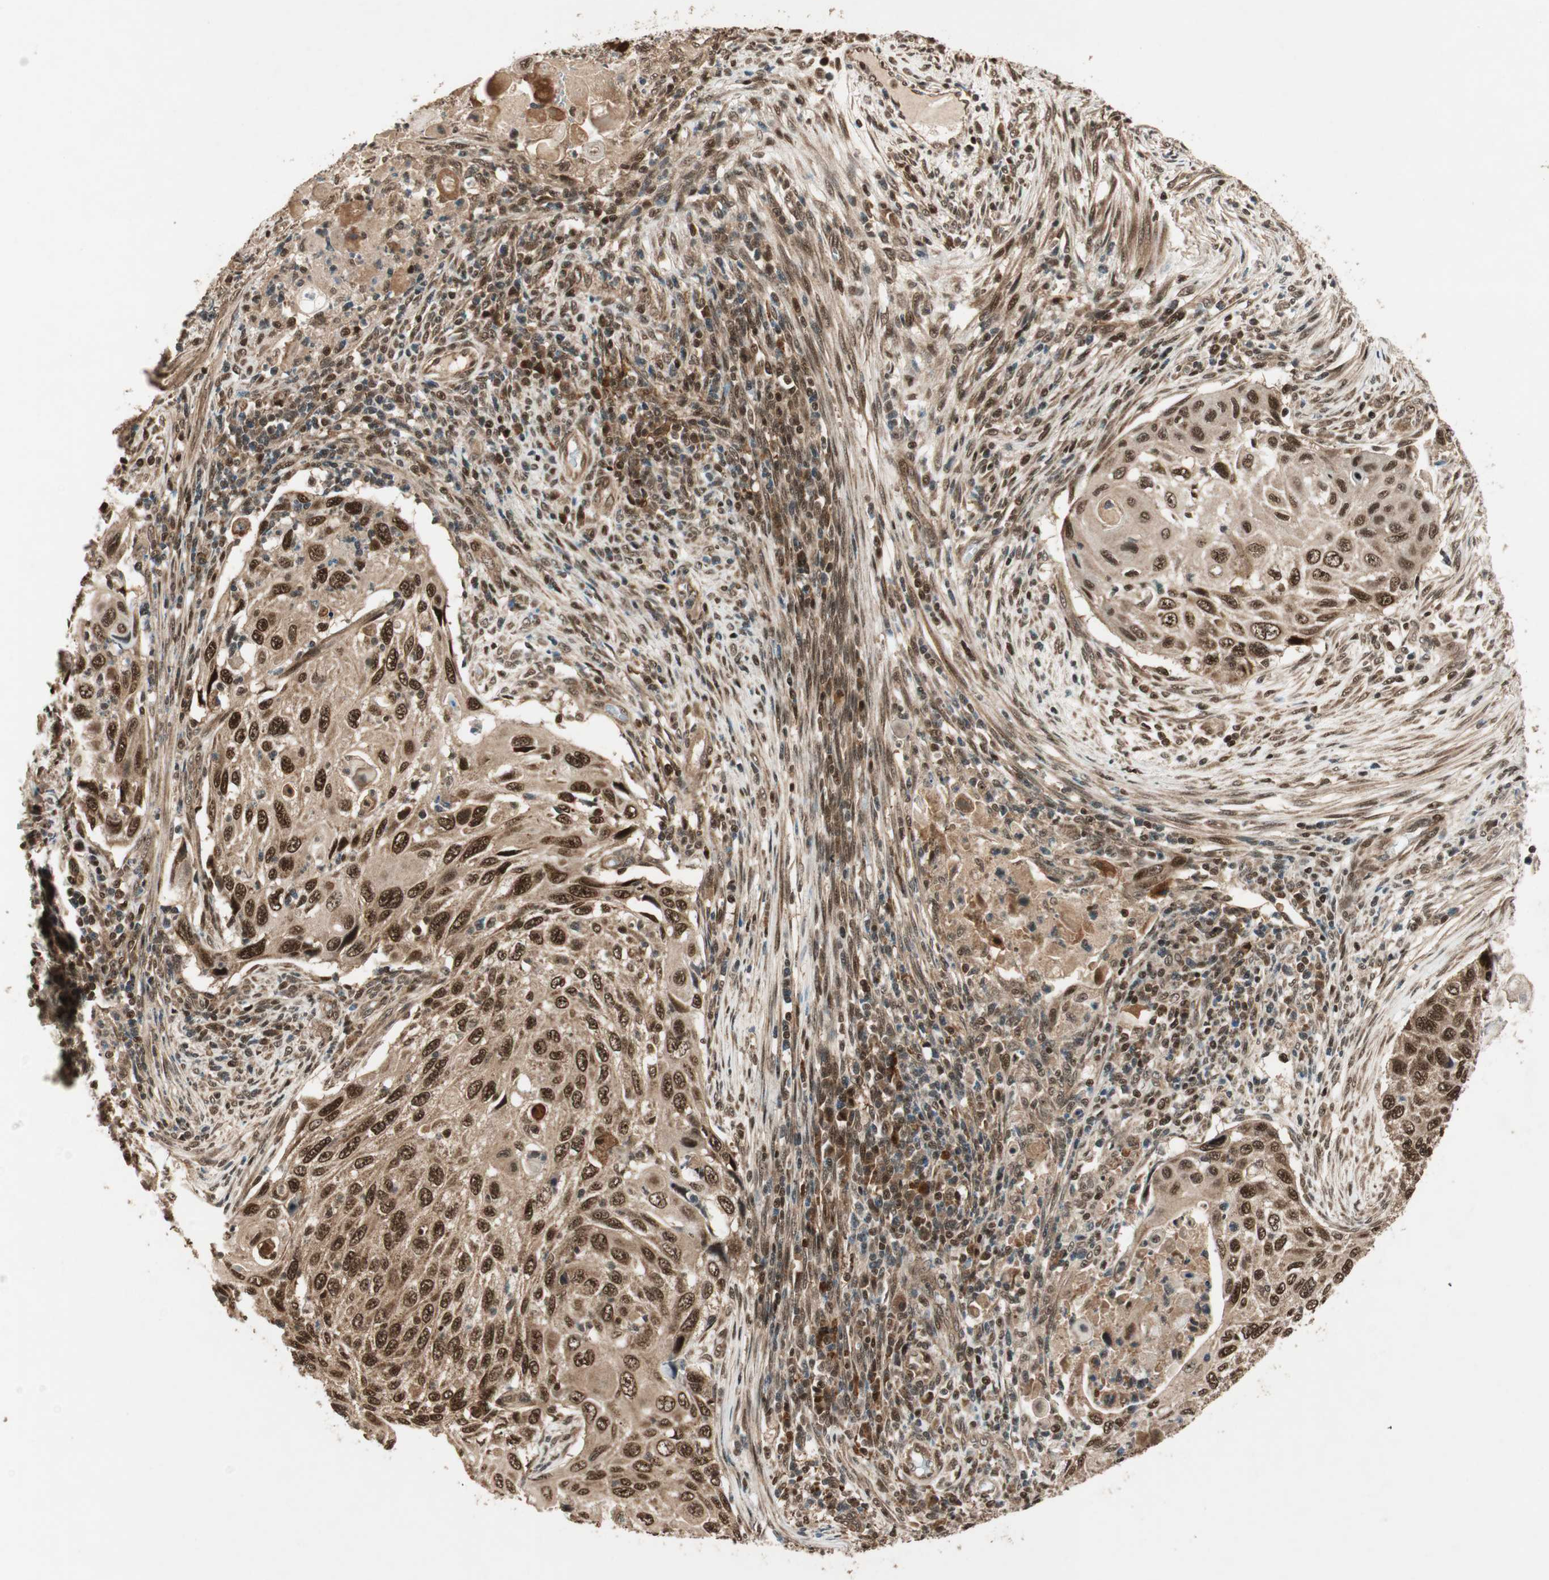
{"staining": {"intensity": "strong", "quantity": ">75%", "location": "cytoplasmic/membranous,nuclear"}, "tissue": "cervical cancer", "cell_type": "Tumor cells", "image_type": "cancer", "snomed": [{"axis": "morphology", "description": "Squamous cell carcinoma, NOS"}, {"axis": "topography", "description": "Cervix"}], "caption": "A micrograph of cervical squamous cell carcinoma stained for a protein shows strong cytoplasmic/membranous and nuclear brown staining in tumor cells.", "gene": "RPA3", "patient": {"sex": "female", "age": 70}}